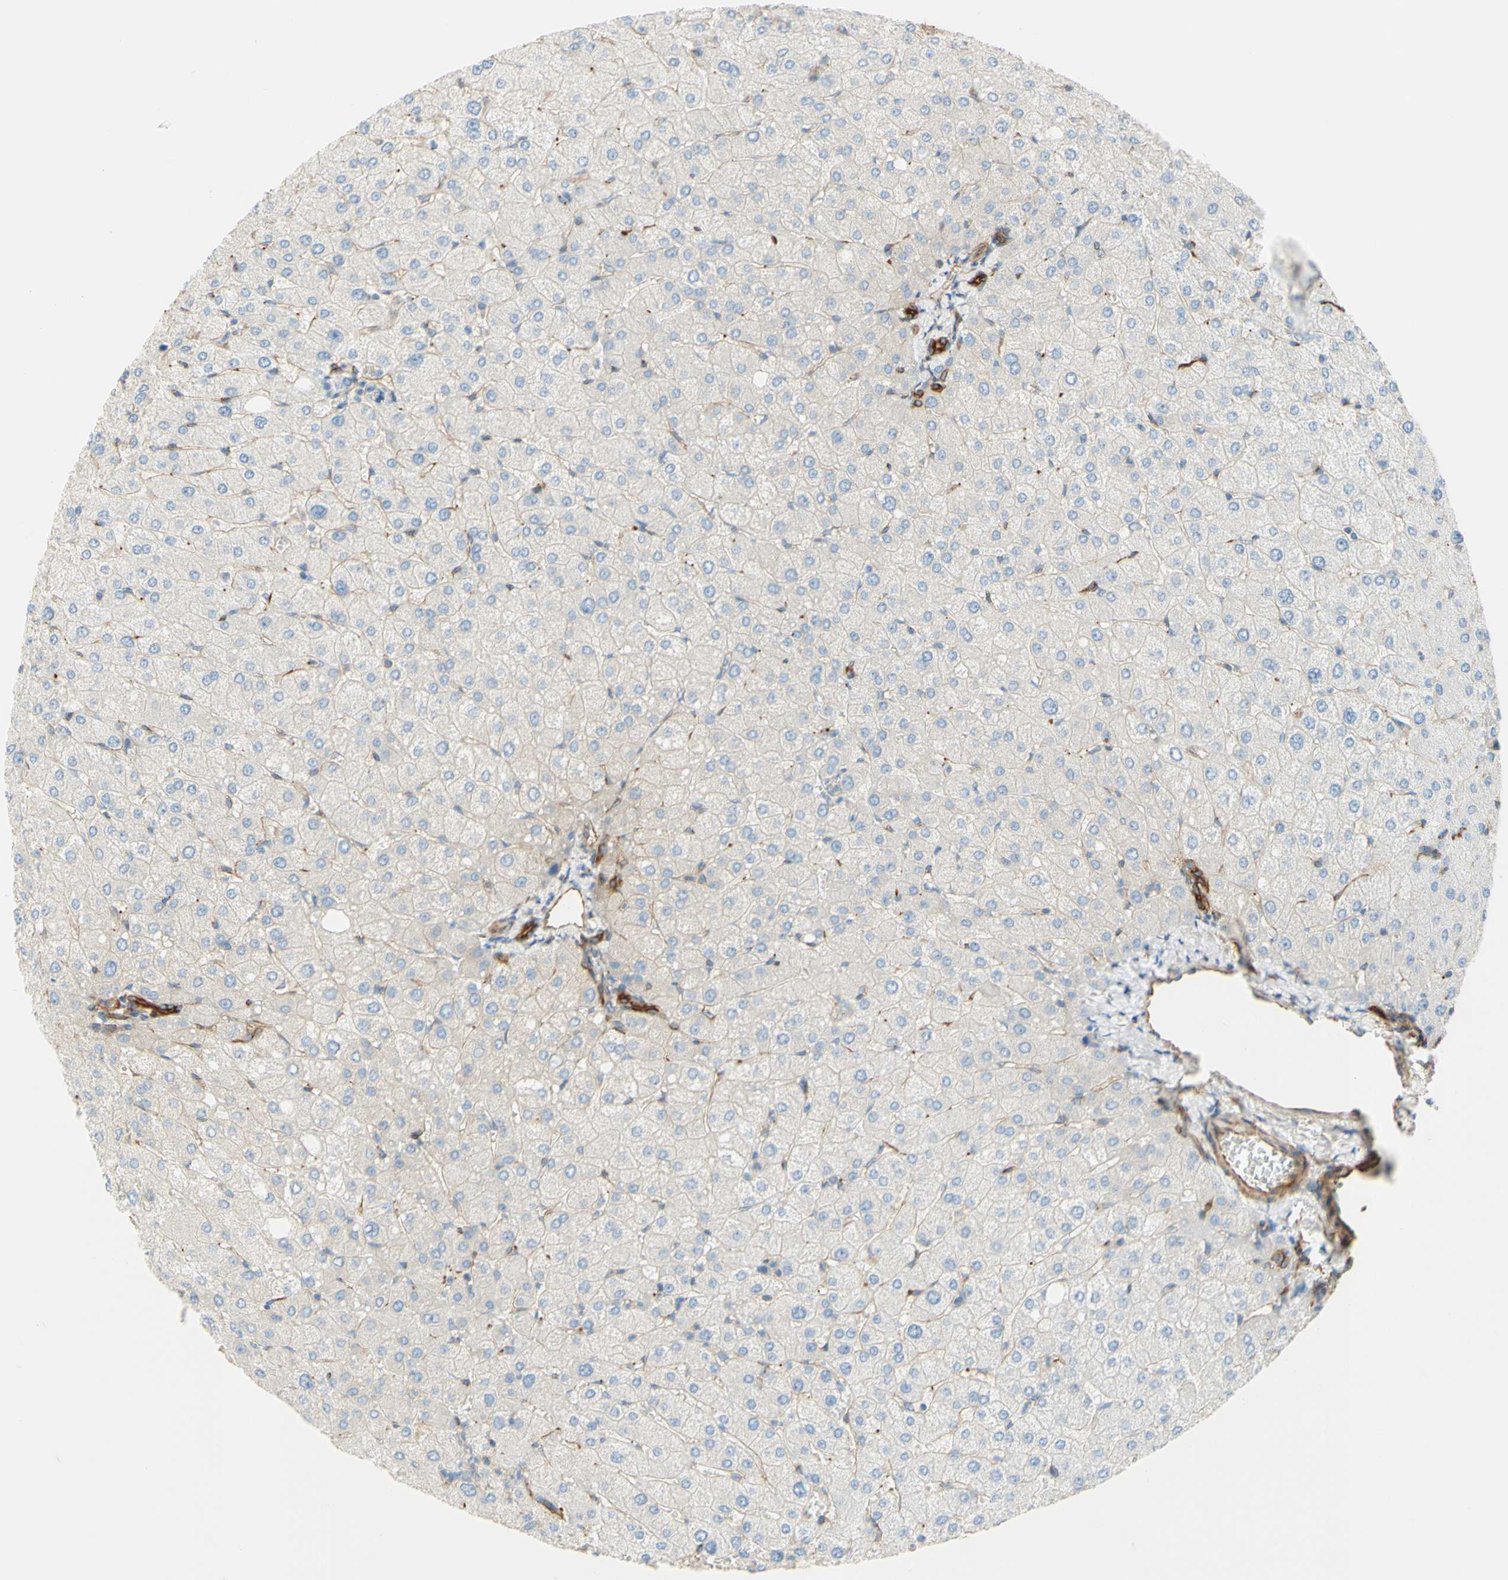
{"staining": {"intensity": "strong", "quantity": ">75%", "location": "cytoplasmic/membranous"}, "tissue": "liver", "cell_type": "Cholangiocytes", "image_type": "normal", "snomed": [{"axis": "morphology", "description": "Normal tissue, NOS"}, {"axis": "topography", "description": "Liver"}], "caption": "Immunohistochemistry (IHC) (DAB (3,3'-diaminobenzidine)) staining of benign human liver reveals strong cytoplasmic/membranous protein expression in about >75% of cholangiocytes.", "gene": "ENDOD1", "patient": {"sex": "male", "age": 55}}